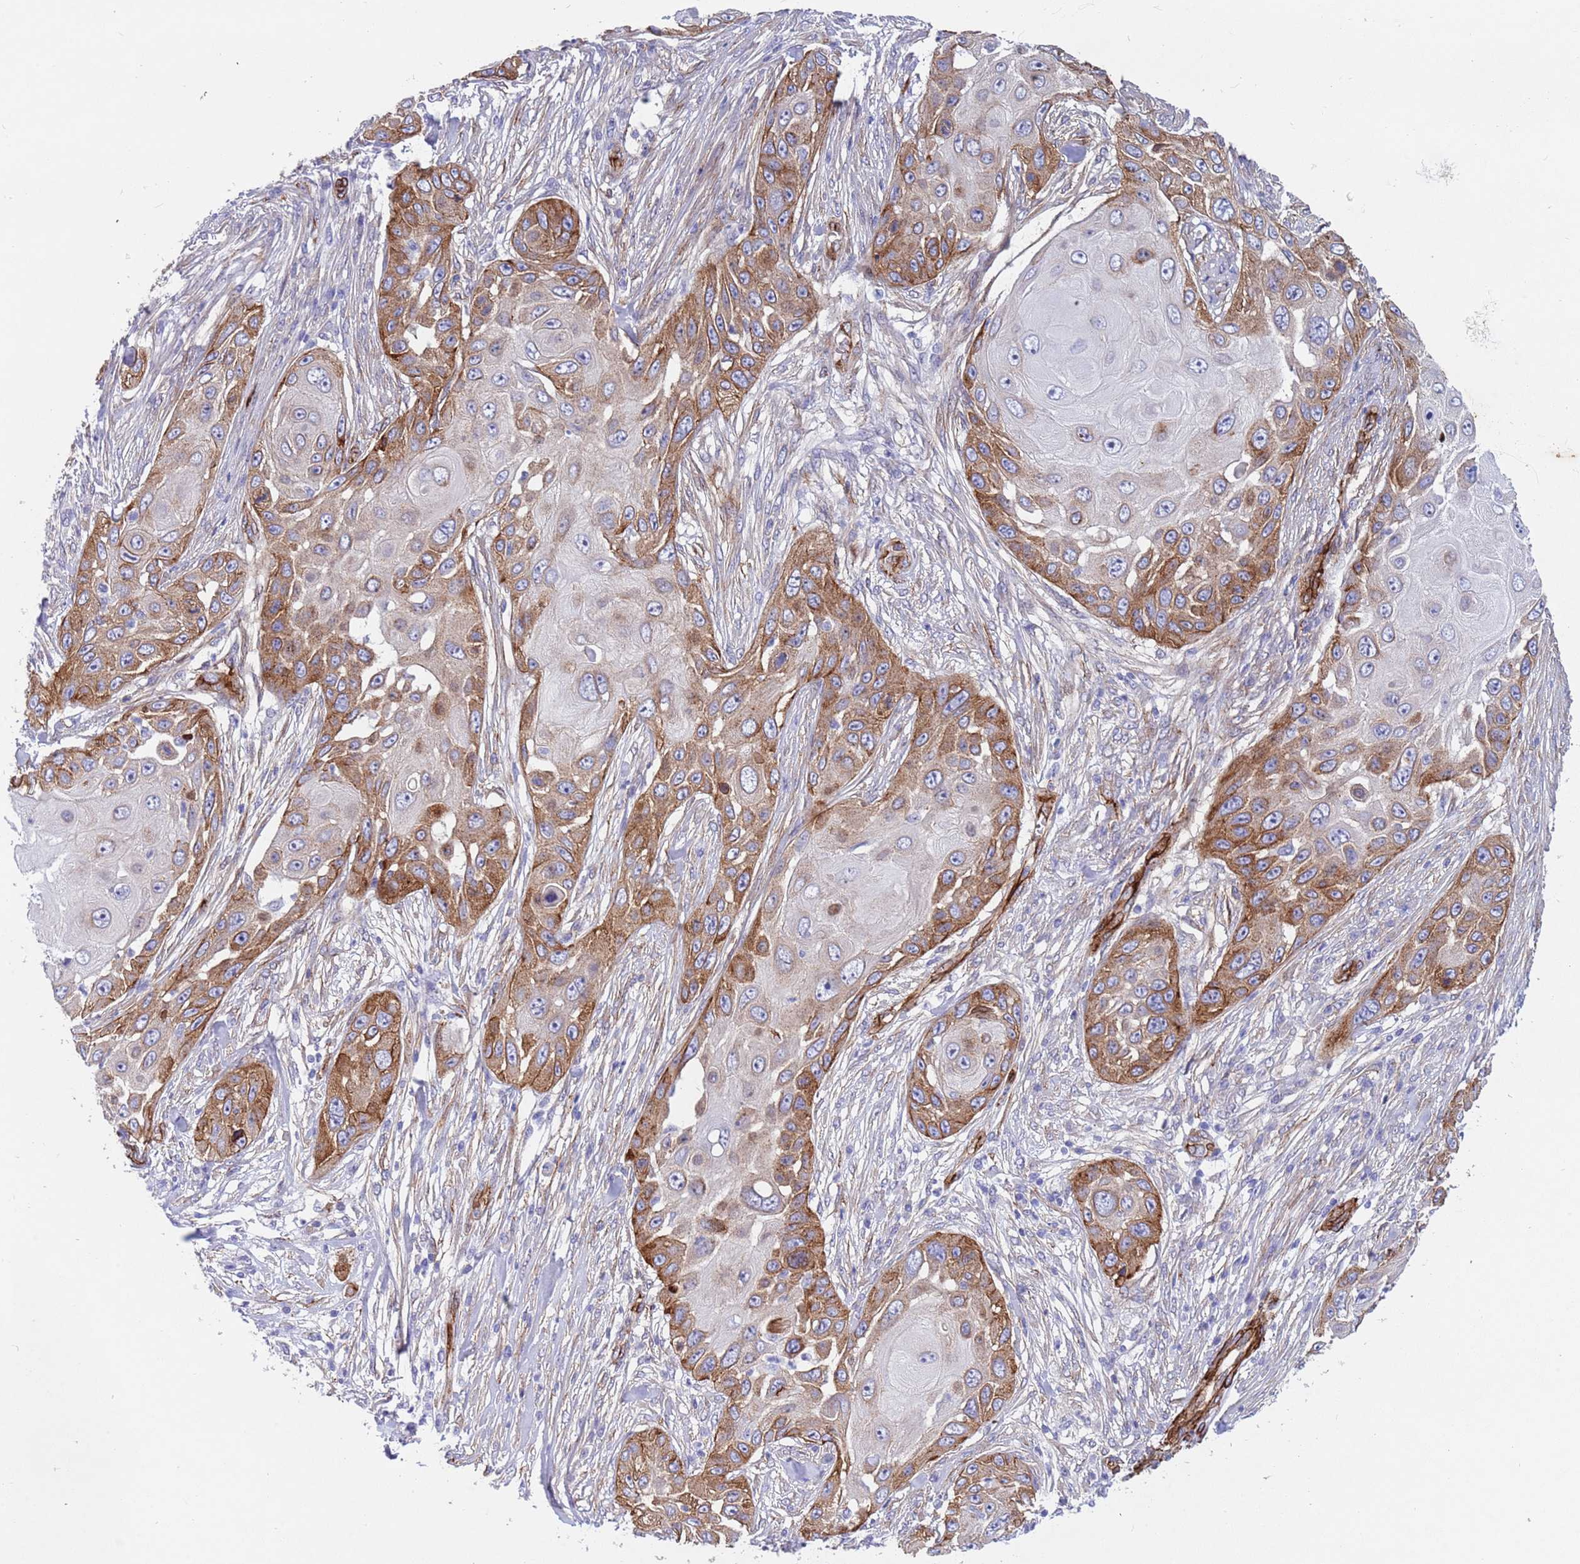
{"staining": {"intensity": "moderate", "quantity": "25%-75%", "location": "cytoplasmic/membranous"}, "tissue": "skin cancer", "cell_type": "Tumor cells", "image_type": "cancer", "snomed": [{"axis": "morphology", "description": "Squamous cell carcinoma, NOS"}, {"axis": "topography", "description": "Skin"}], "caption": "High-power microscopy captured an immunohistochemistry (IHC) histopathology image of skin cancer, revealing moderate cytoplasmic/membranous staining in about 25%-75% of tumor cells.", "gene": "CAV2", "patient": {"sex": "female", "age": 44}}